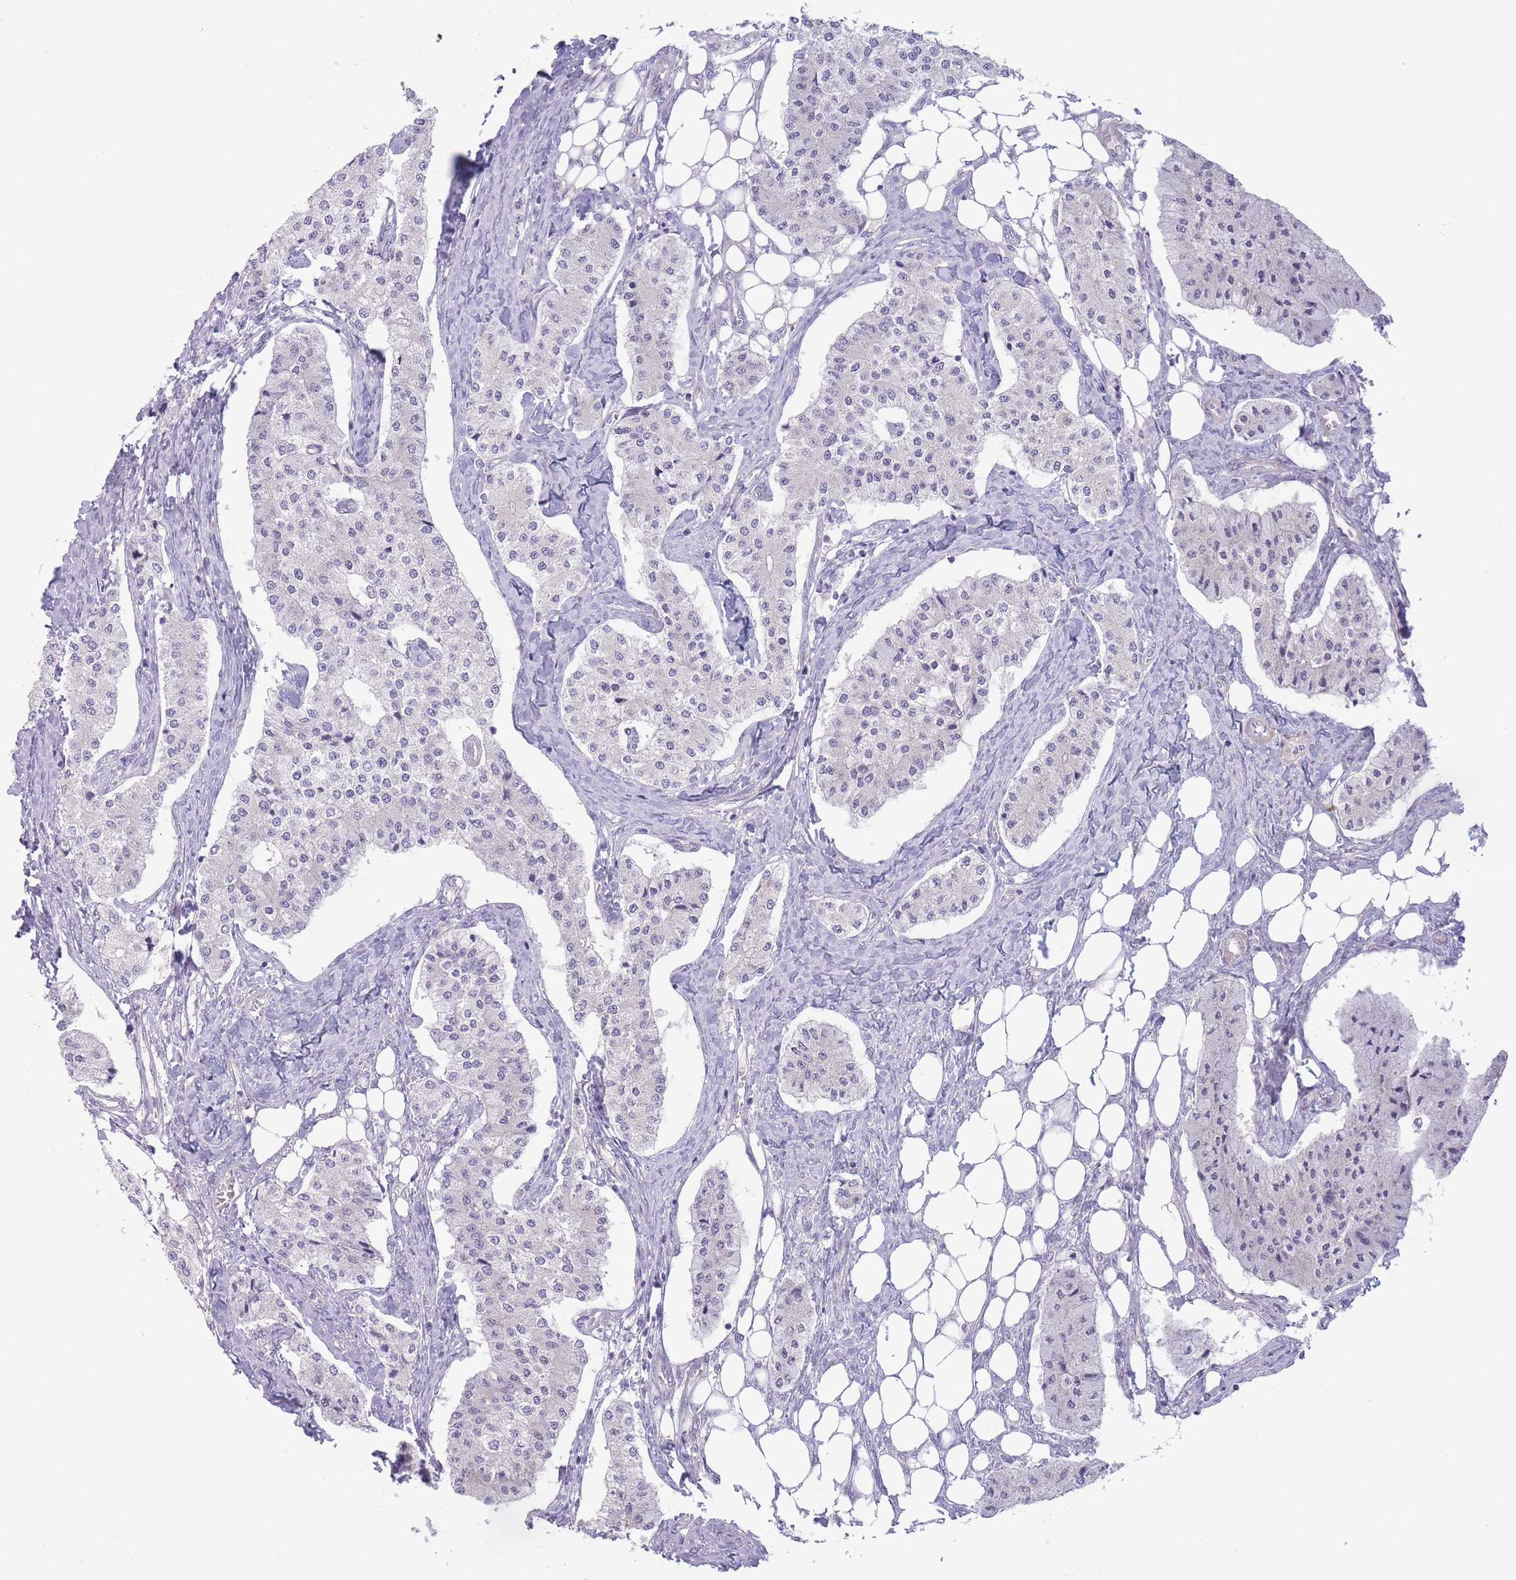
{"staining": {"intensity": "negative", "quantity": "none", "location": "none"}, "tissue": "carcinoid", "cell_type": "Tumor cells", "image_type": "cancer", "snomed": [{"axis": "morphology", "description": "Carcinoid, malignant, NOS"}, {"axis": "topography", "description": "Colon"}], "caption": "Photomicrograph shows no significant protein expression in tumor cells of malignant carcinoid. (Immunohistochemistry (ihc), brightfield microscopy, high magnification).", "gene": "PNPLA5", "patient": {"sex": "female", "age": 52}}